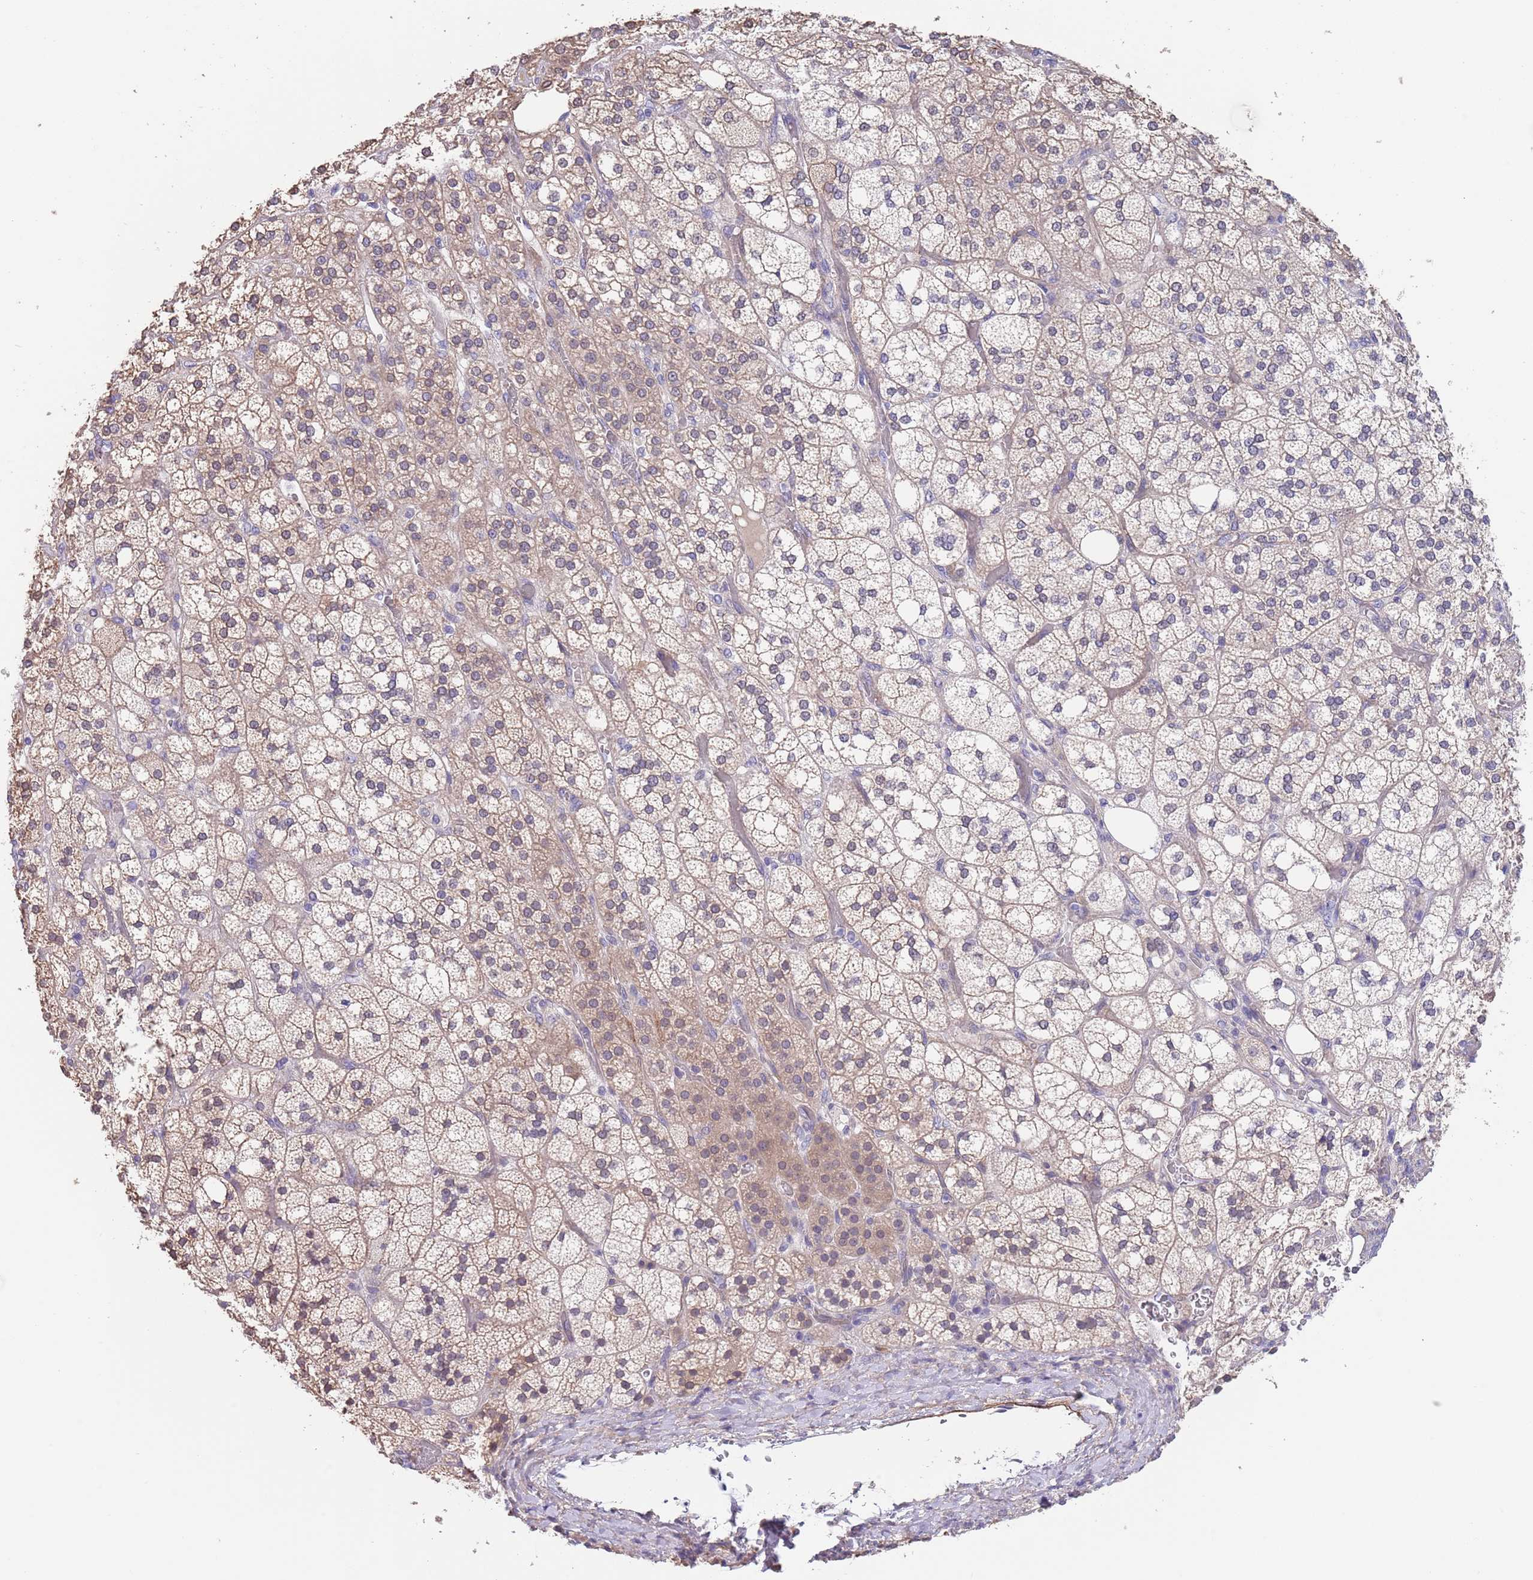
{"staining": {"intensity": "weak", "quantity": ">75%", "location": "cytoplasmic/membranous"}, "tissue": "adrenal gland", "cell_type": "Glandular cells", "image_type": "normal", "snomed": [{"axis": "morphology", "description": "Normal tissue, NOS"}, {"axis": "topography", "description": "Adrenal gland"}], "caption": "IHC staining of unremarkable adrenal gland, which reveals low levels of weak cytoplasmic/membranous expression in approximately >75% of glandular cells indicating weak cytoplasmic/membranous protein expression. The staining was performed using DAB (brown) for protein detection and nuclei were counterstained in hematoxylin (blue).", "gene": "RNF169", "patient": {"sex": "male", "age": 61}}